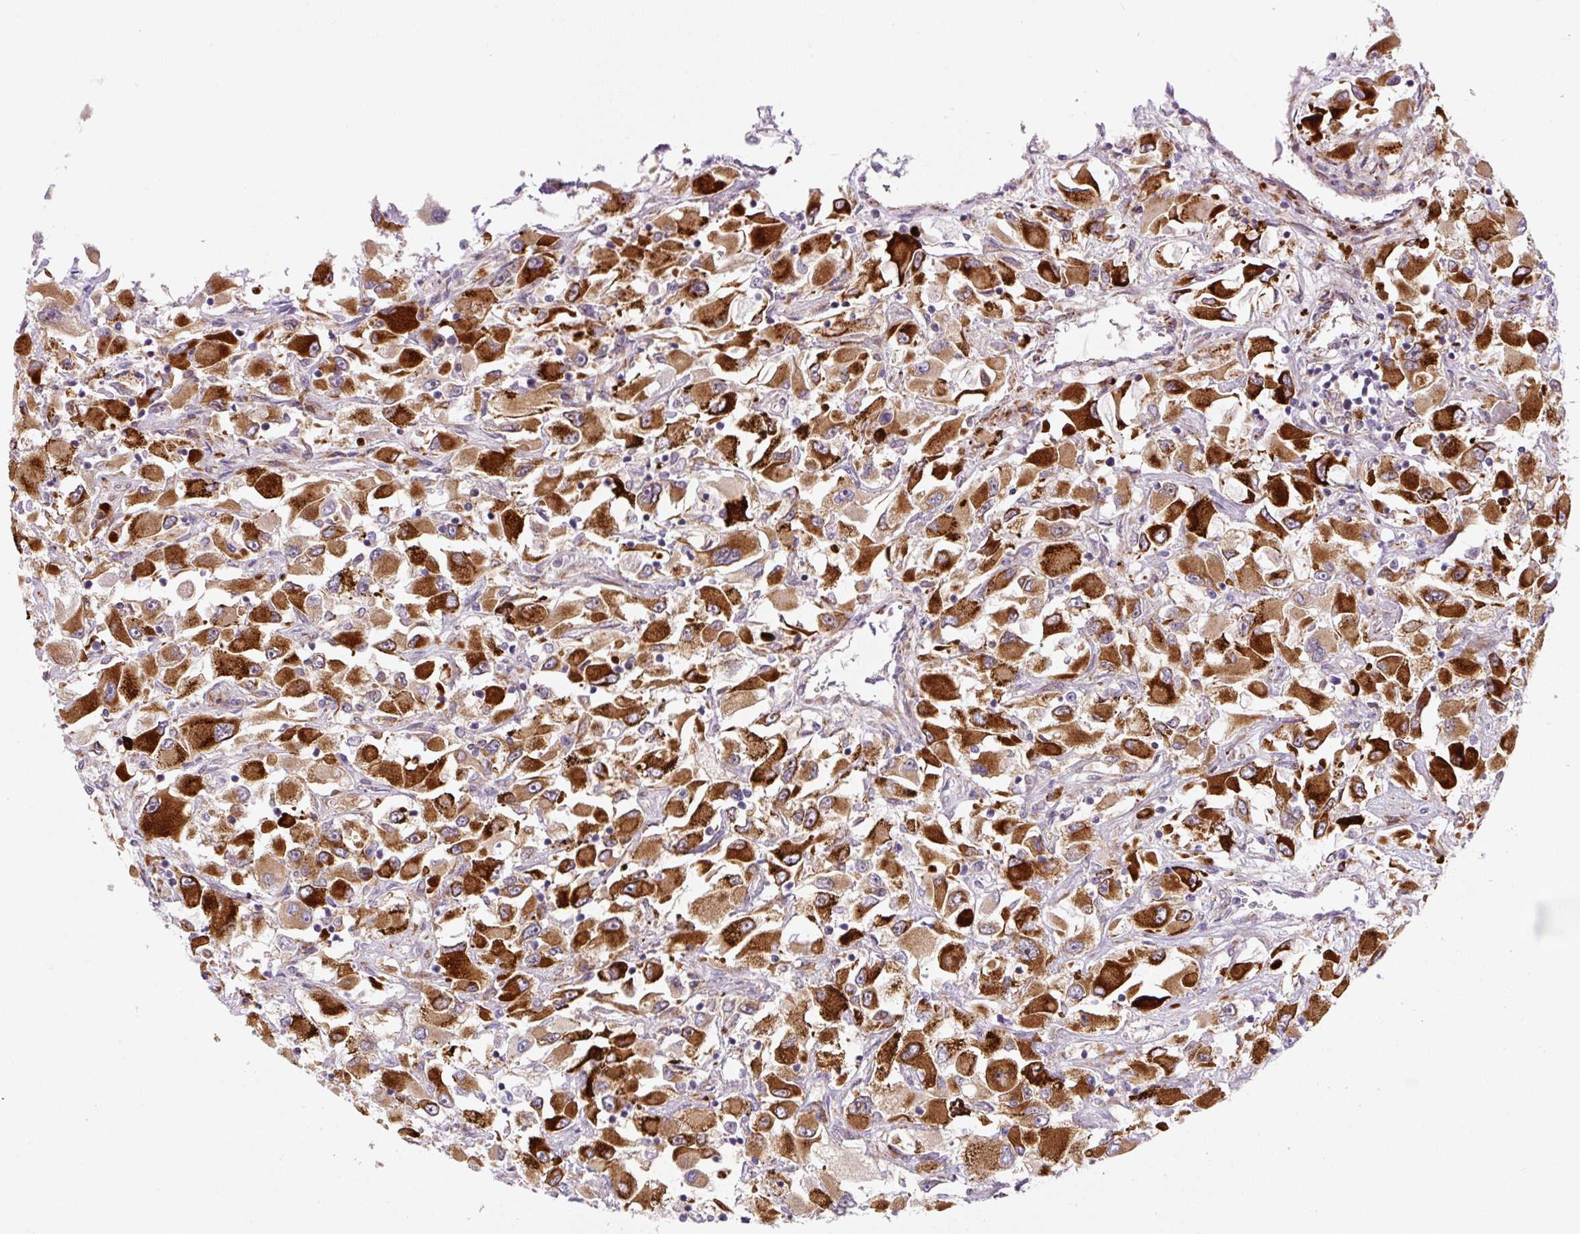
{"staining": {"intensity": "strong", "quantity": ">75%", "location": "cytoplasmic/membranous"}, "tissue": "renal cancer", "cell_type": "Tumor cells", "image_type": "cancer", "snomed": [{"axis": "morphology", "description": "Adenocarcinoma, NOS"}, {"axis": "topography", "description": "Kidney"}], "caption": "Adenocarcinoma (renal) stained with a protein marker exhibits strong staining in tumor cells.", "gene": "DISP3", "patient": {"sex": "female", "age": 52}}